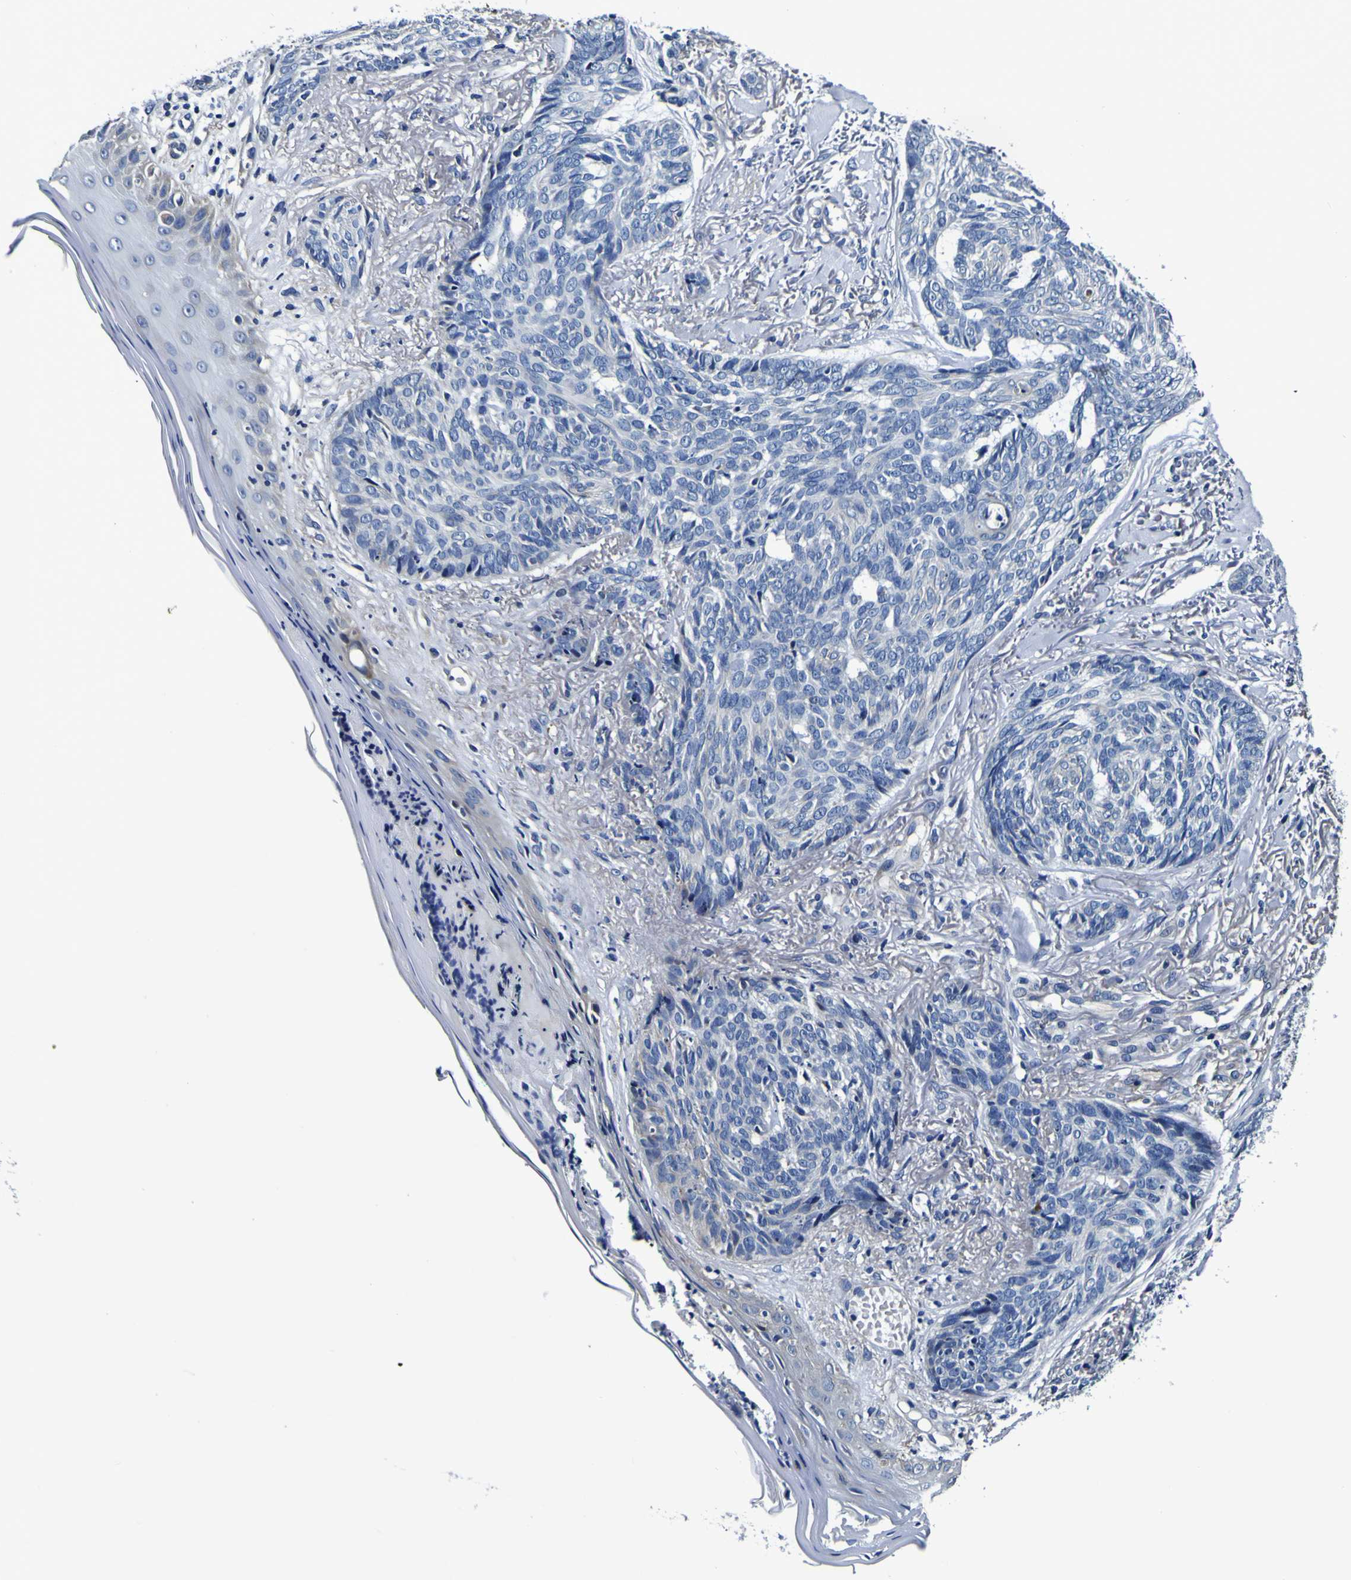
{"staining": {"intensity": "negative", "quantity": "none", "location": "none"}, "tissue": "skin cancer", "cell_type": "Tumor cells", "image_type": "cancer", "snomed": [{"axis": "morphology", "description": "Basal cell carcinoma"}, {"axis": "topography", "description": "Skin"}], "caption": "DAB (3,3'-diaminobenzidine) immunohistochemical staining of skin cancer (basal cell carcinoma) exhibits no significant staining in tumor cells.", "gene": "PDLIM4", "patient": {"sex": "male", "age": 43}}